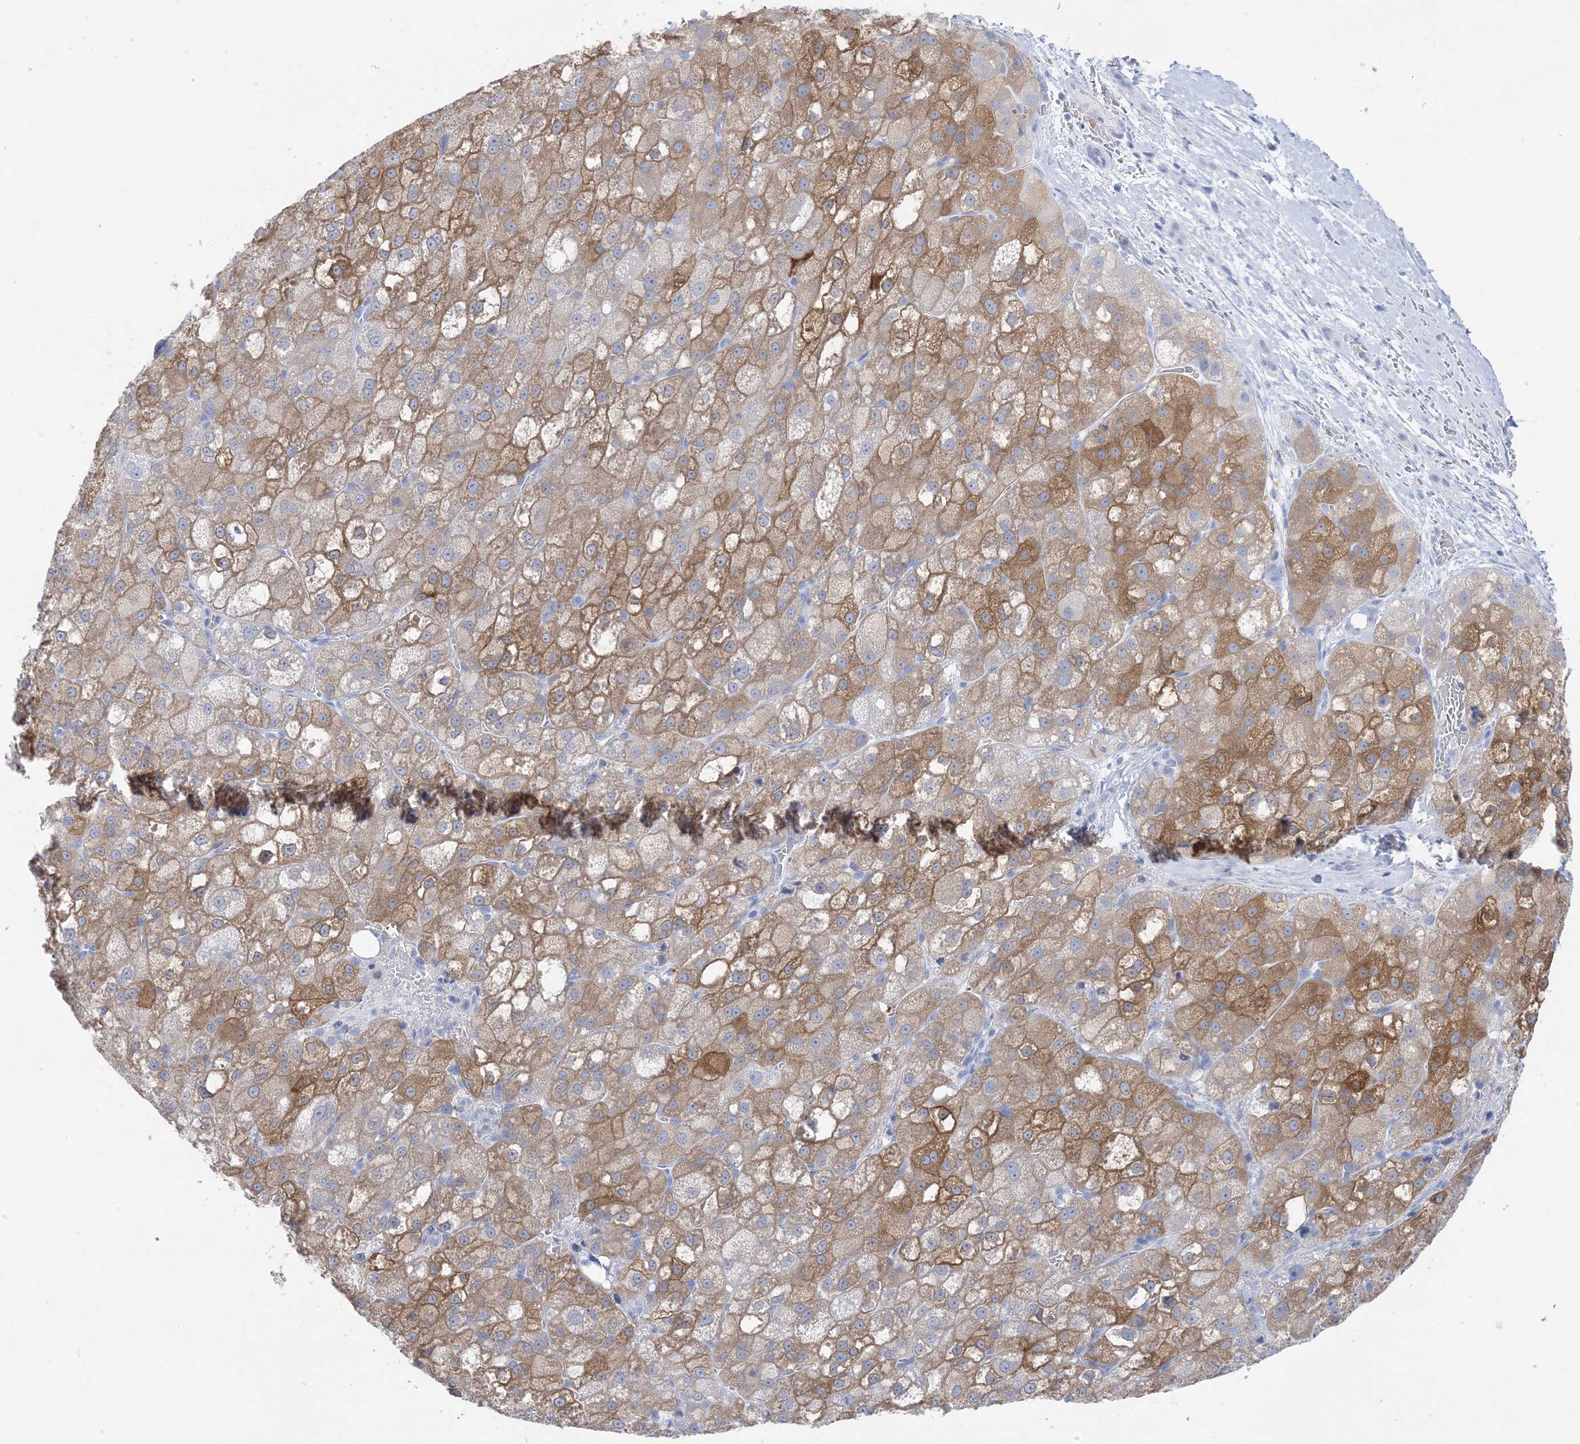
{"staining": {"intensity": "moderate", "quantity": "25%-75%", "location": "cytoplasmic/membranous"}, "tissue": "liver cancer", "cell_type": "Tumor cells", "image_type": "cancer", "snomed": [{"axis": "morphology", "description": "Carcinoma, Hepatocellular, NOS"}, {"axis": "topography", "description": "Liver"}], "caption": "Hepatocellular carcinoma (liver) stained with a protein marker reveals moderate staining in tumor cells.", "gene": "SH3YL1", "patient": {"sex": "male", "age": 57}}